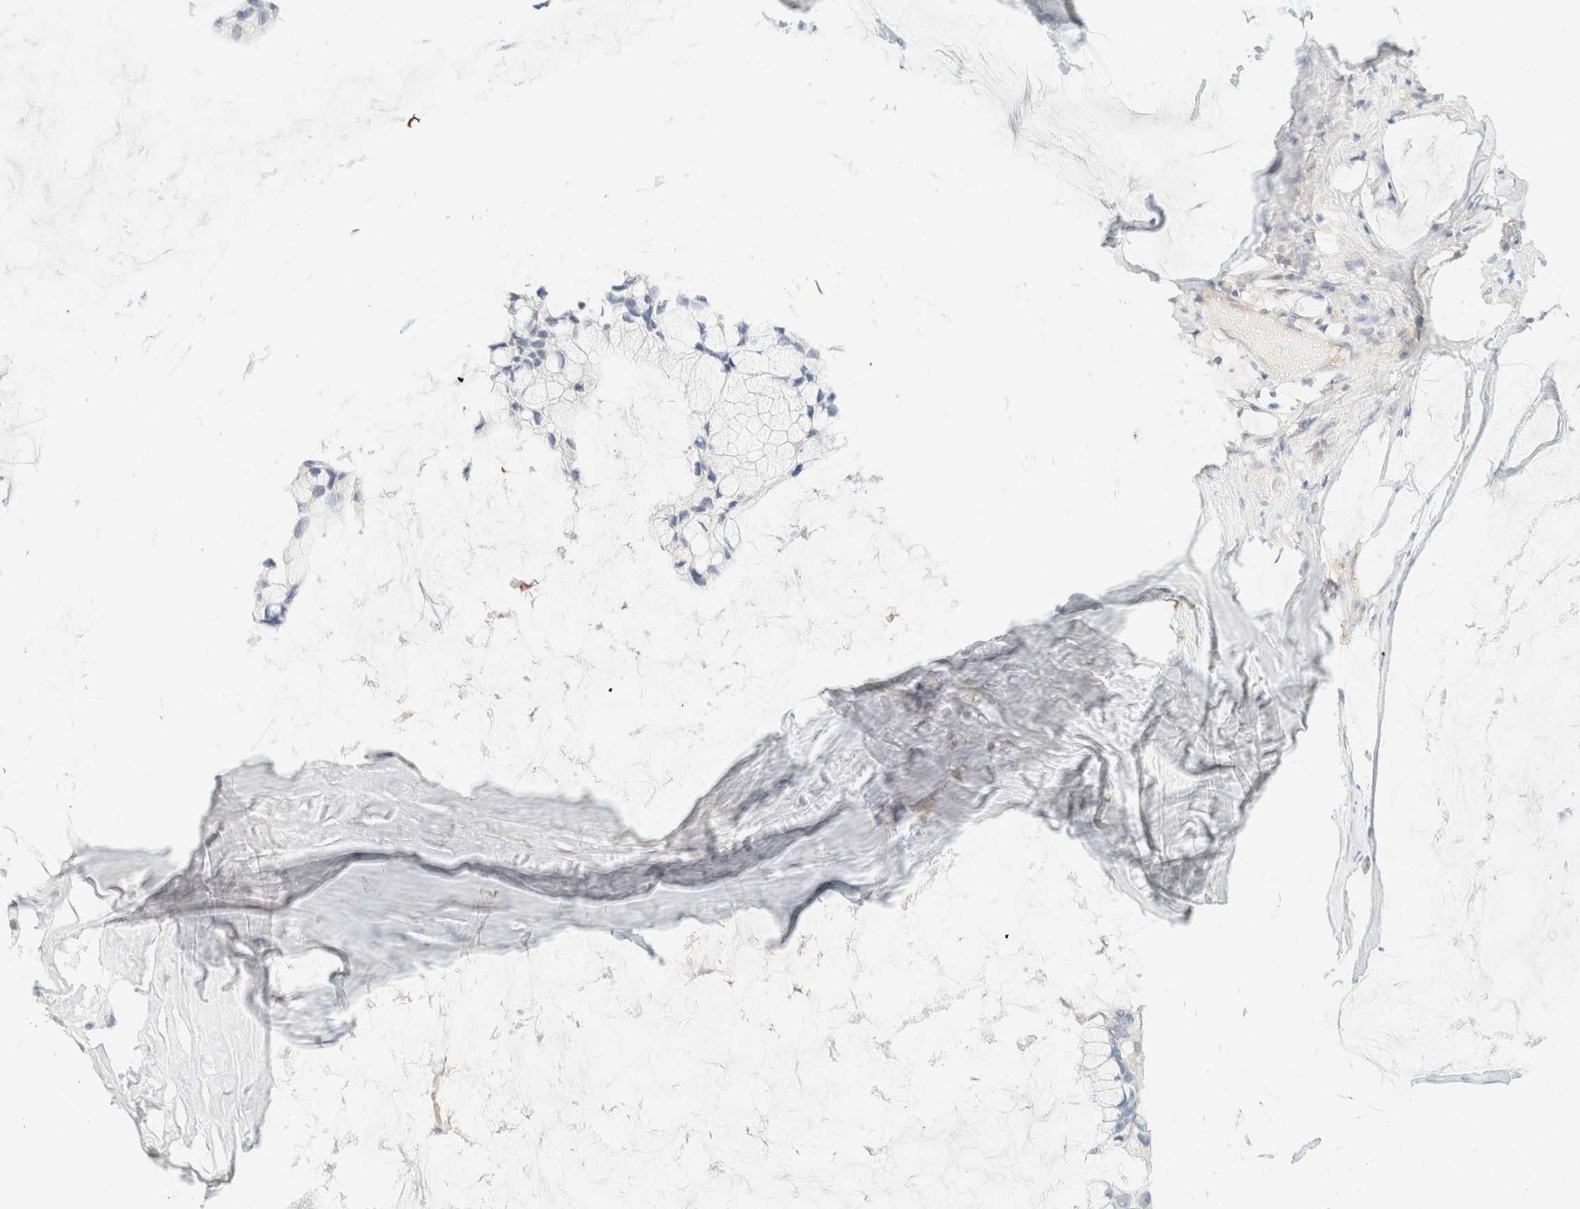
{"staining": {"intensity": "negative", "quantity": "none", "location": "none"}, "tissue": "ovarian cancer", "cell_type": "Tumor cells", "image_type": "cancer", "snomed": [{"axis": "morphology", "description": "Cystadenocarcinoma, mucinous, NOS"}, {"axis": "topography", "description": "Ovary"}], "caption": "IHC micrograph of ovarian mucinous cystadenocarcinoma stained for a protein (brown), which demonstrates no staining in tumor cells. (DAB (3,3'-diaminobenzidine) immunohistochemistry, high magnification).", "gene": "SPARCL1", "patient": {"sex": "female", "age": 39}}